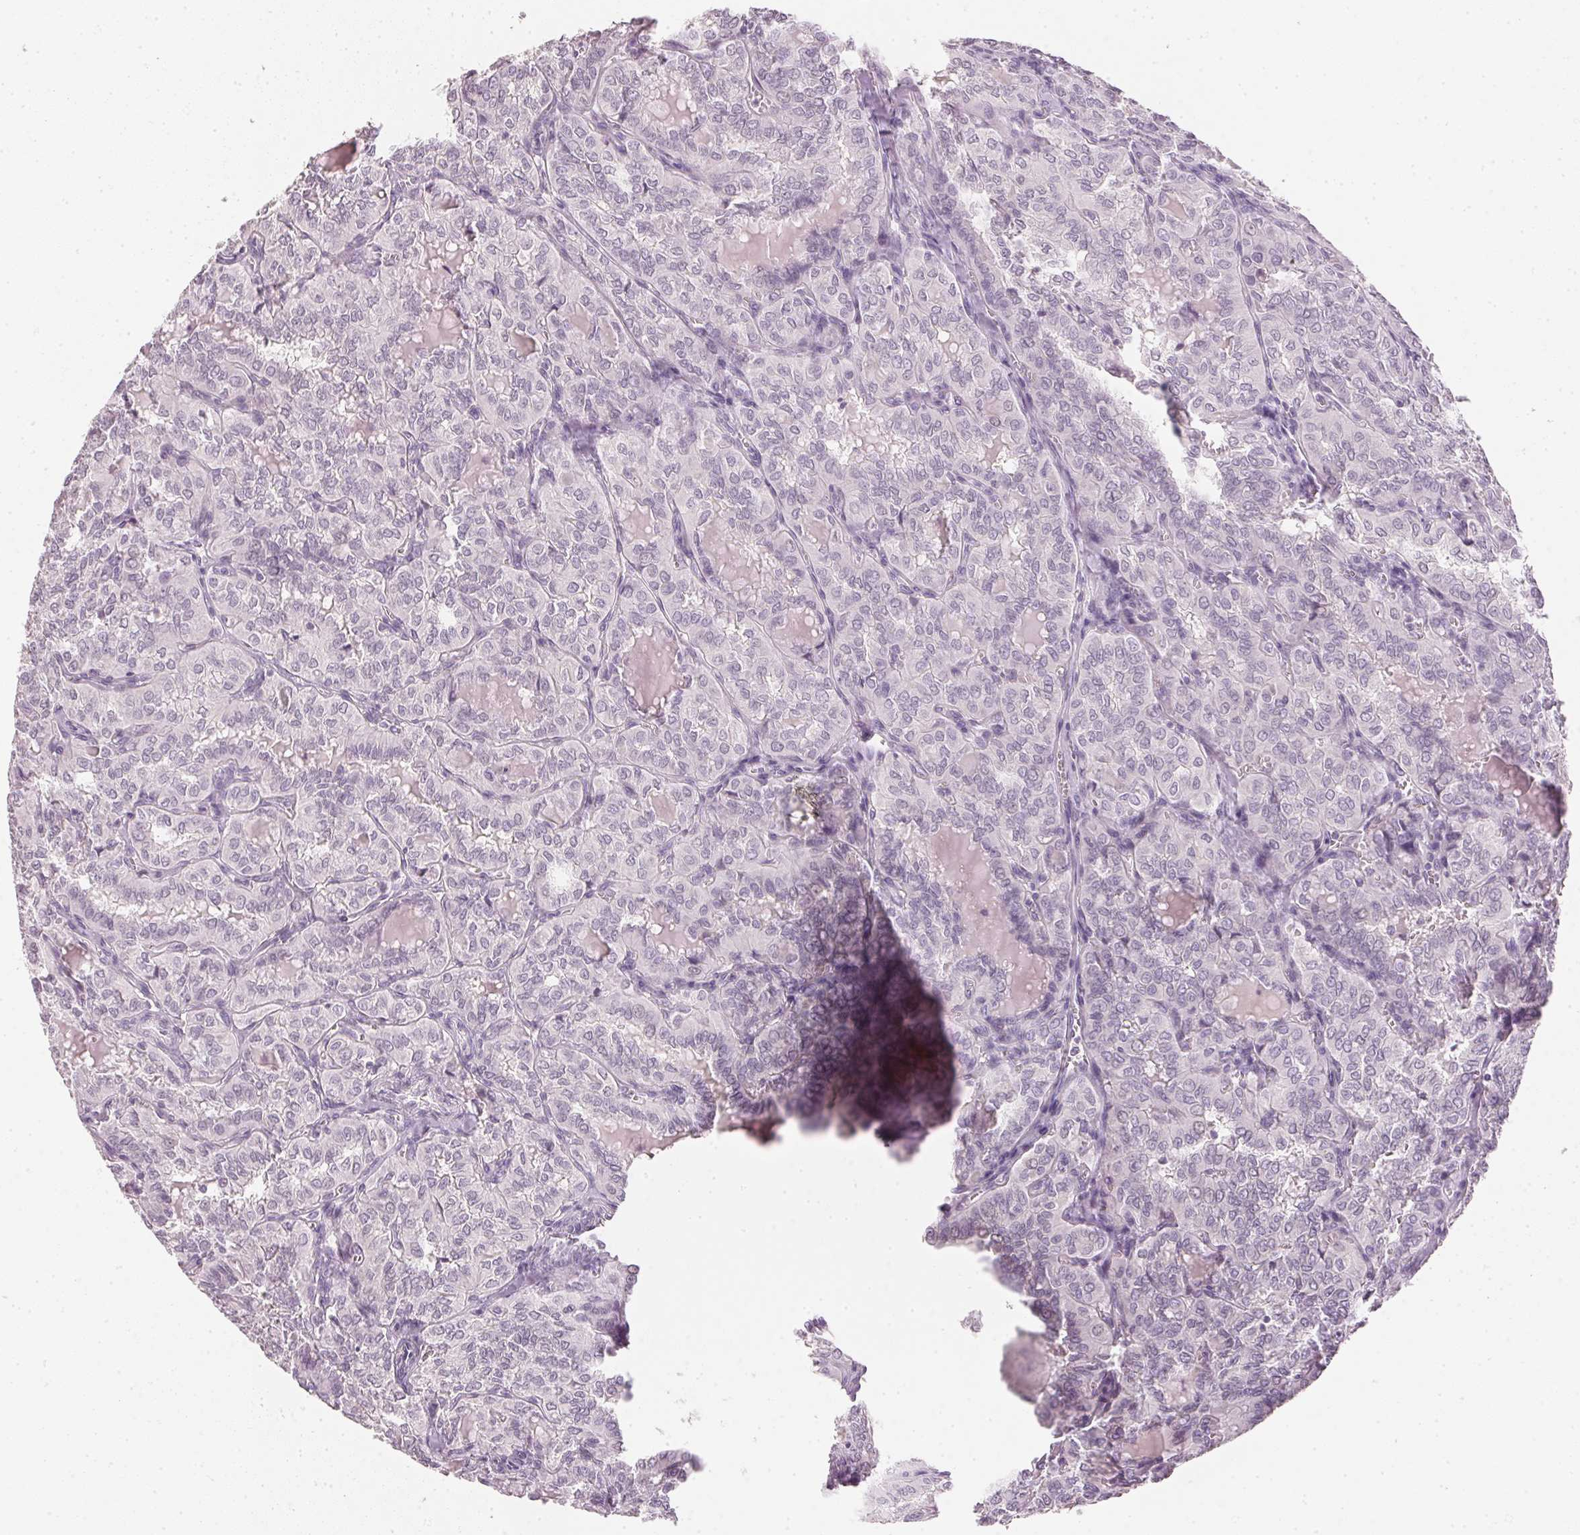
{"staining": {"intensity": "negative", "quantity": "none", "location": "none"}, "tissue": "thyroid cancer", "cell_type": "Tumor cells", "image_type": "cancer", "snomed": [{"axis": "morphology", "description": "Papillary adenocarcinoma, NOS"}, {"axis": "topography", "description": "Thyroid gland"}], "caption": "The photomicrograph shows no significant expression in tumor cells of papillary adenocarcinoma (thyroid).", "gene": "IGFBP1", "patient": {"sex": "female", "age": 41}}